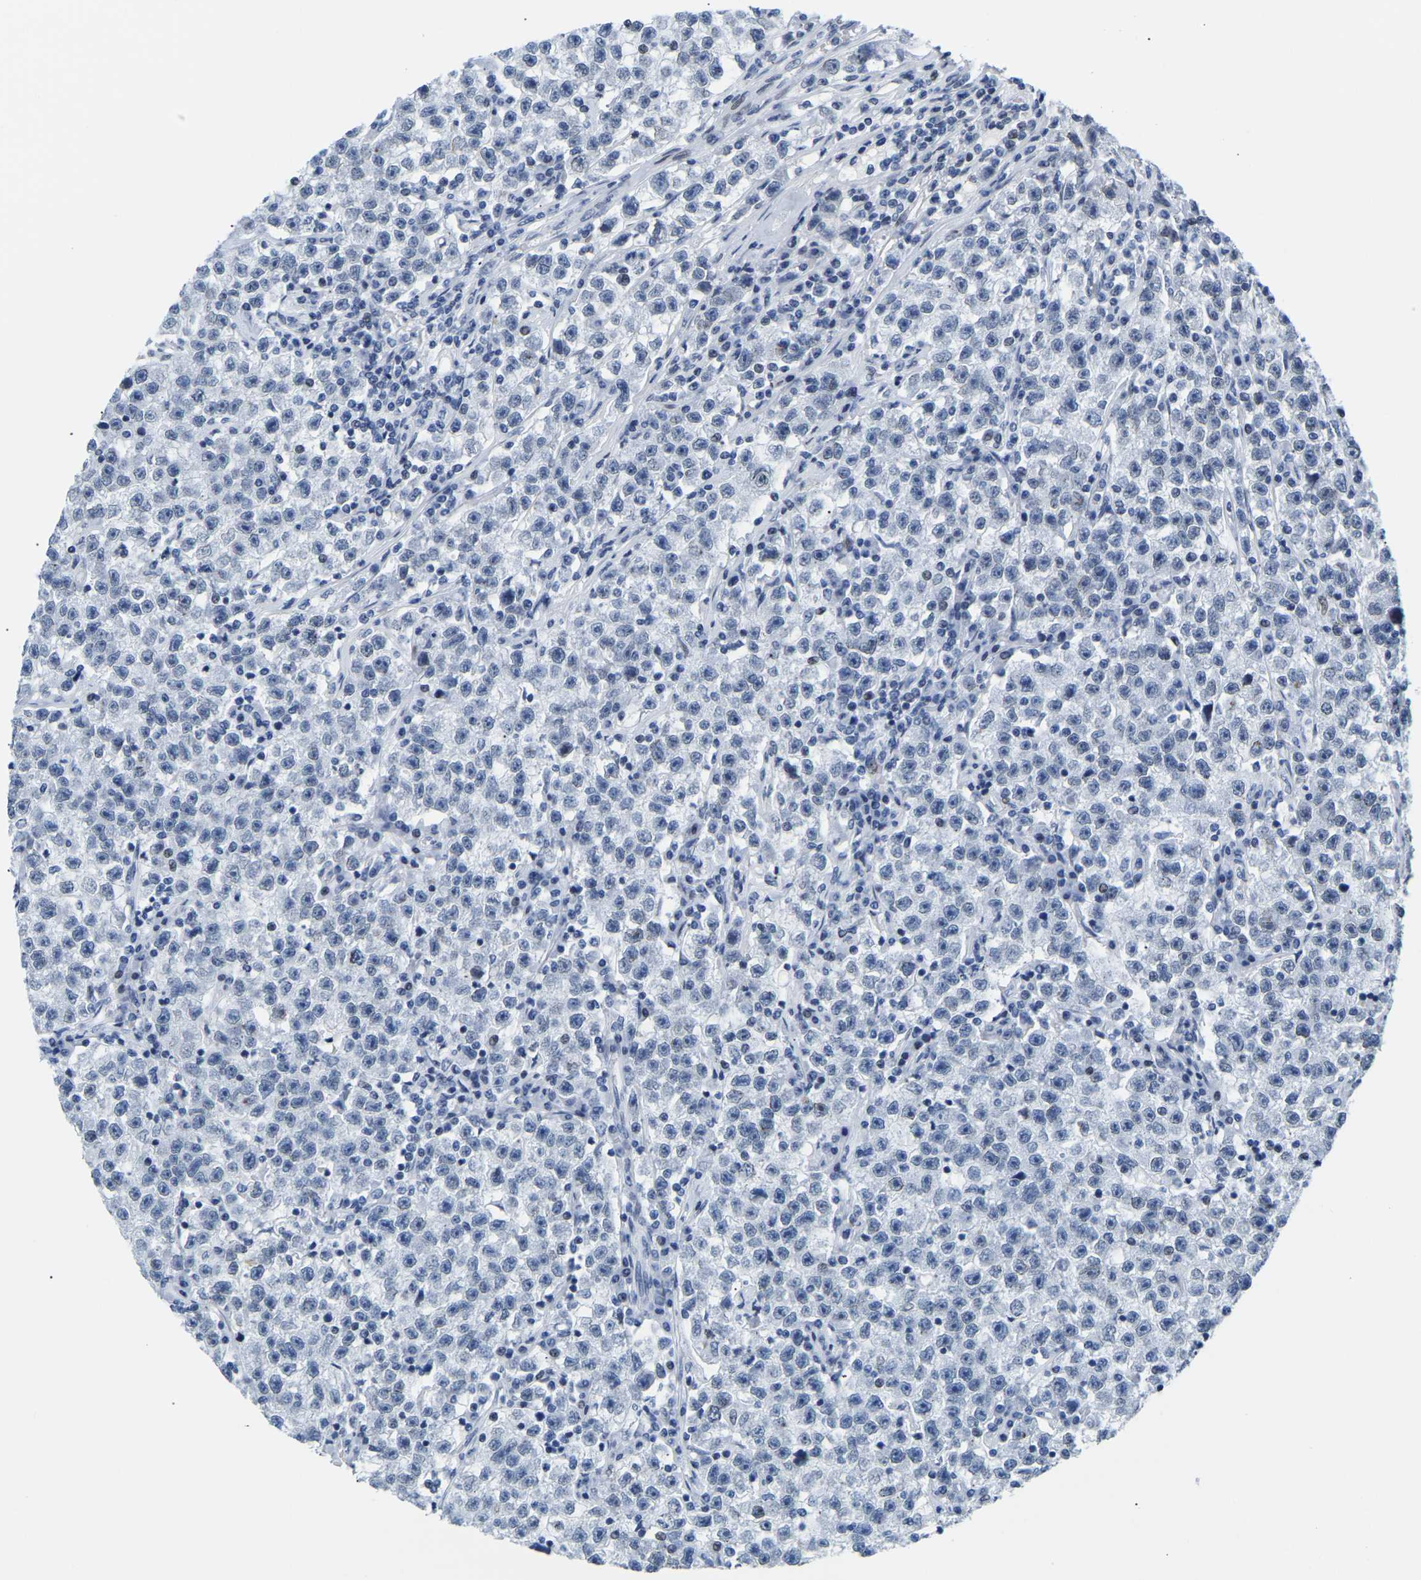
{"staining": {"intensity": "negative", "quantity": "none", "location": "none"}, "tissue": "testis cancer", "cell_type": "Tumor cells", "image_type": "cancer", "snomed": [{"axis": "morphology", "description": "Seminoma, NOS"}, {"axis": "topography", "description": "Testis"}], "caption": "High power microscopy image of an IHC micrograph of testis seminoma, revealing no significant staining in tumor cells.", "gene": "UPK3A", "patient": {"sex": "male", "age": 22}}